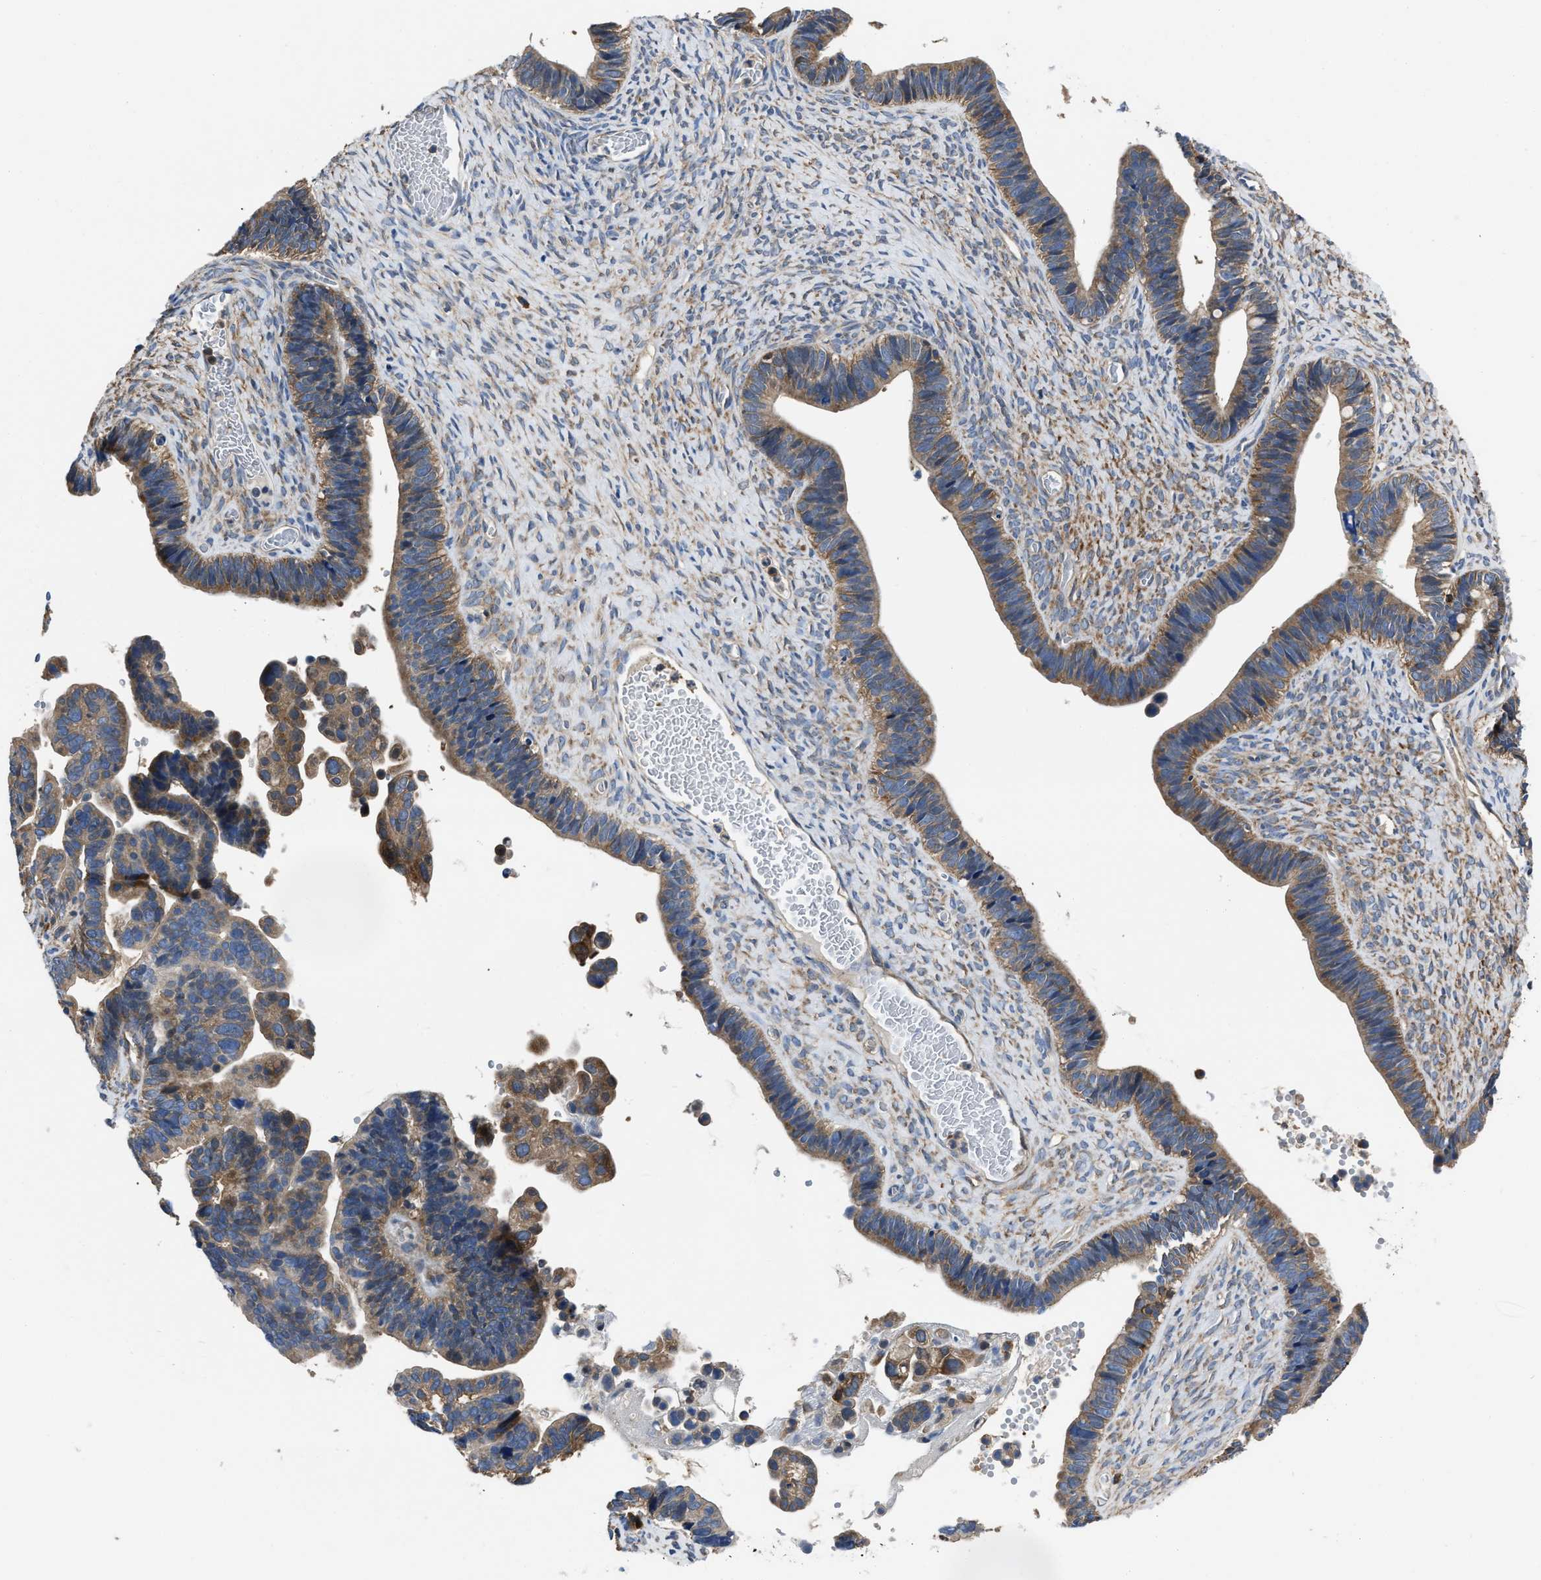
{"staining": {"intensity": "moderate", "quantity": ">75%", "location": "cytoplasmic/membranous"}, "tissue": "ovarian cancer", "cell_type": "Tumor cells", "image_type": "cancer", "snomed": [{"axis": "morphology", "description": "Cystadenocarcinoma, serous, NOS"}, {"axis": "topography", "description": "Ovary"}], "caption": "A medium amount of moderate cytoplasmic/membranous staining is identified in about >75% of tumor cells in ovarian cancer (serous cystadenocarcinoma) tissue.", "gene": "YARS1", "patient": {"sex": "female", "age": 56}}